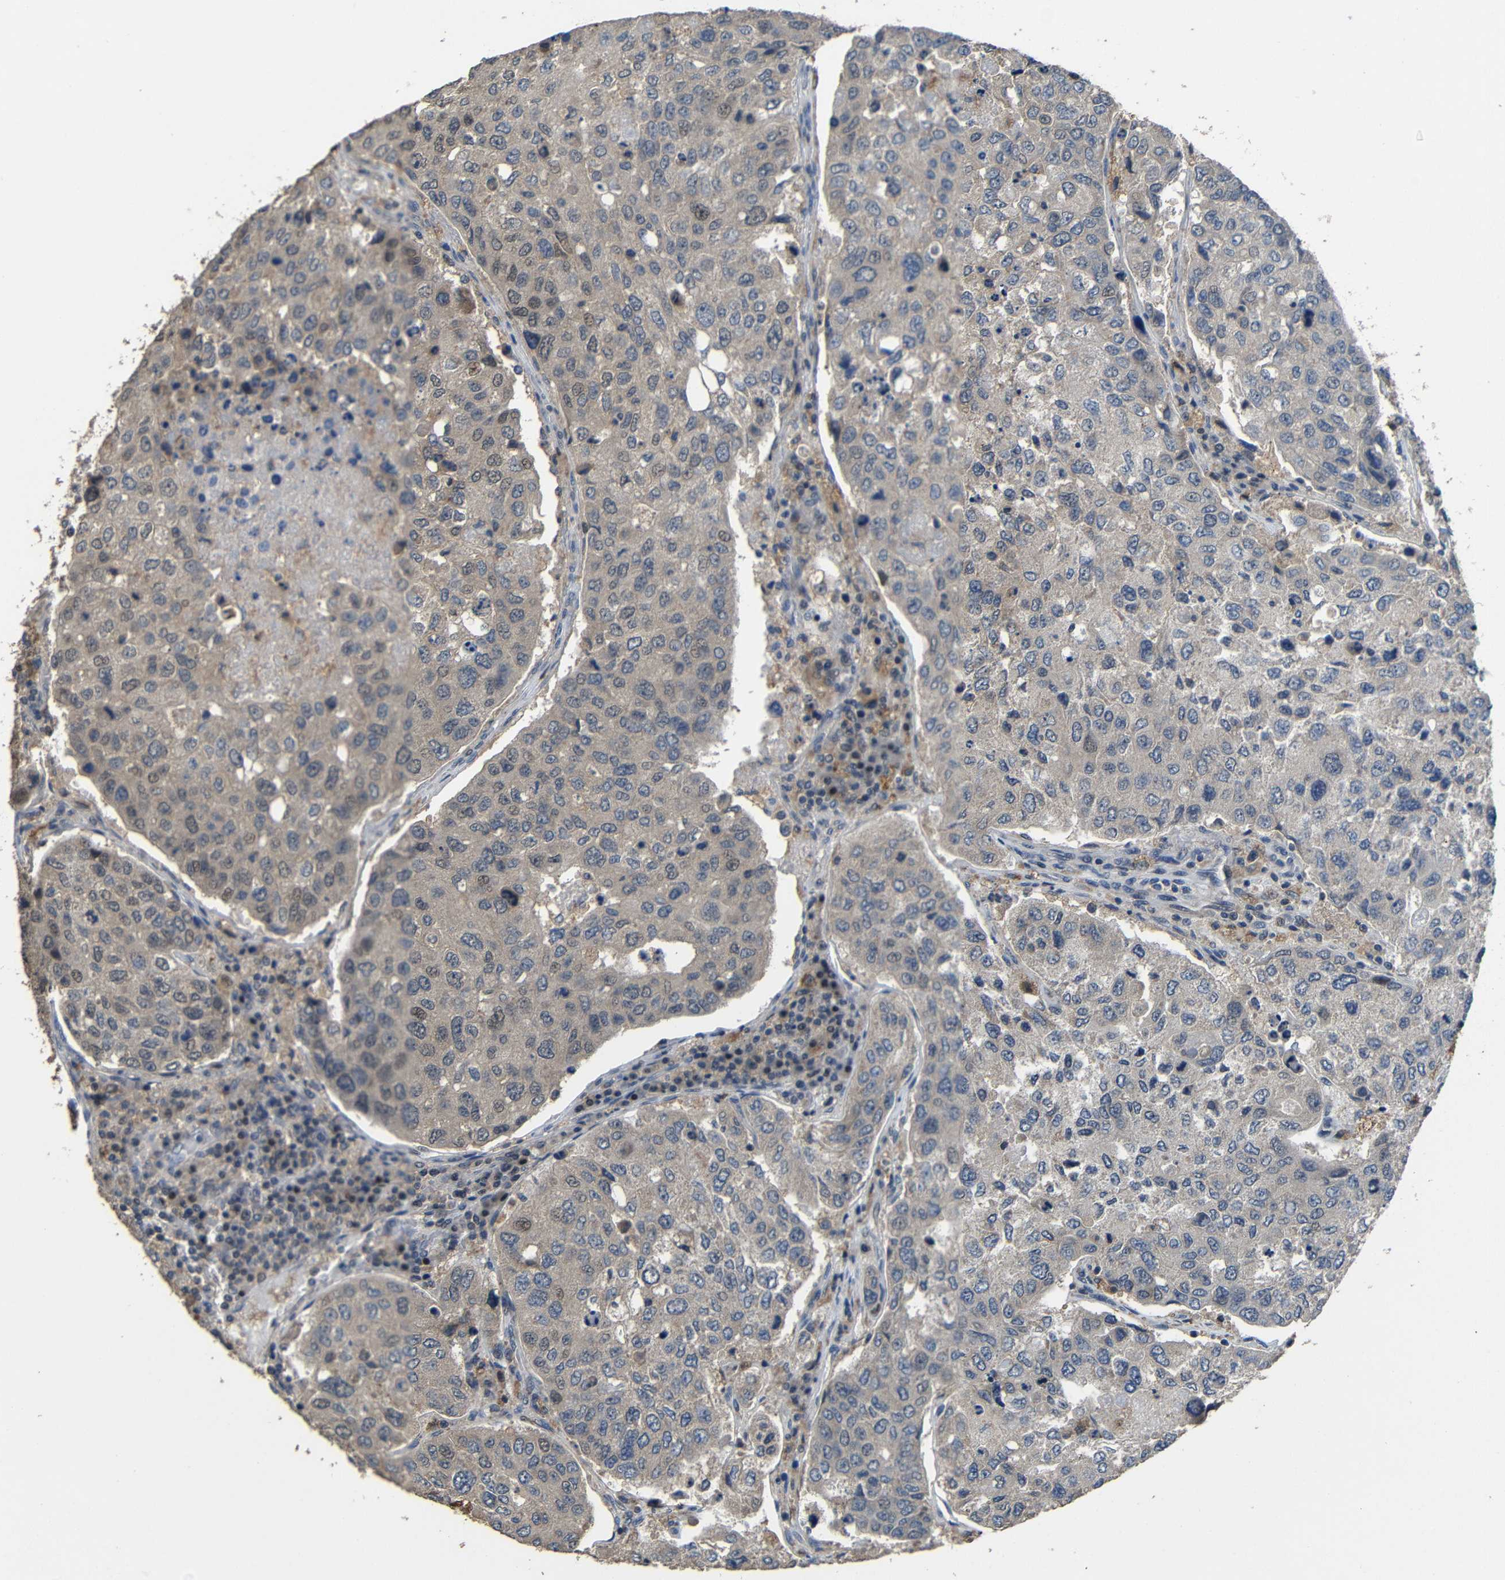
{"staining": {"intensity": "weak", "quantity": "25%-75%", "location": "cytoplasmic/membranous"}, "tissue": "urothelial cancer", "cell_type": "Tumor cells", "image_type": "cancer", "snomed": [{"axis": "morphology", "description": "Urothelial carcinoma, High grade"}, {"axis": "topography", "description": "Lymph node"}, {"axis": "topography", "description": "Urinary bladder"}], "caption": "Protein expression analysis of human urothelial cancer reveals weak cytoplasmic/membranous expression in about 25%-75% of tumor cells.", "gene": "C6orf89", "patient": {"sex": "male", "age": 51}}